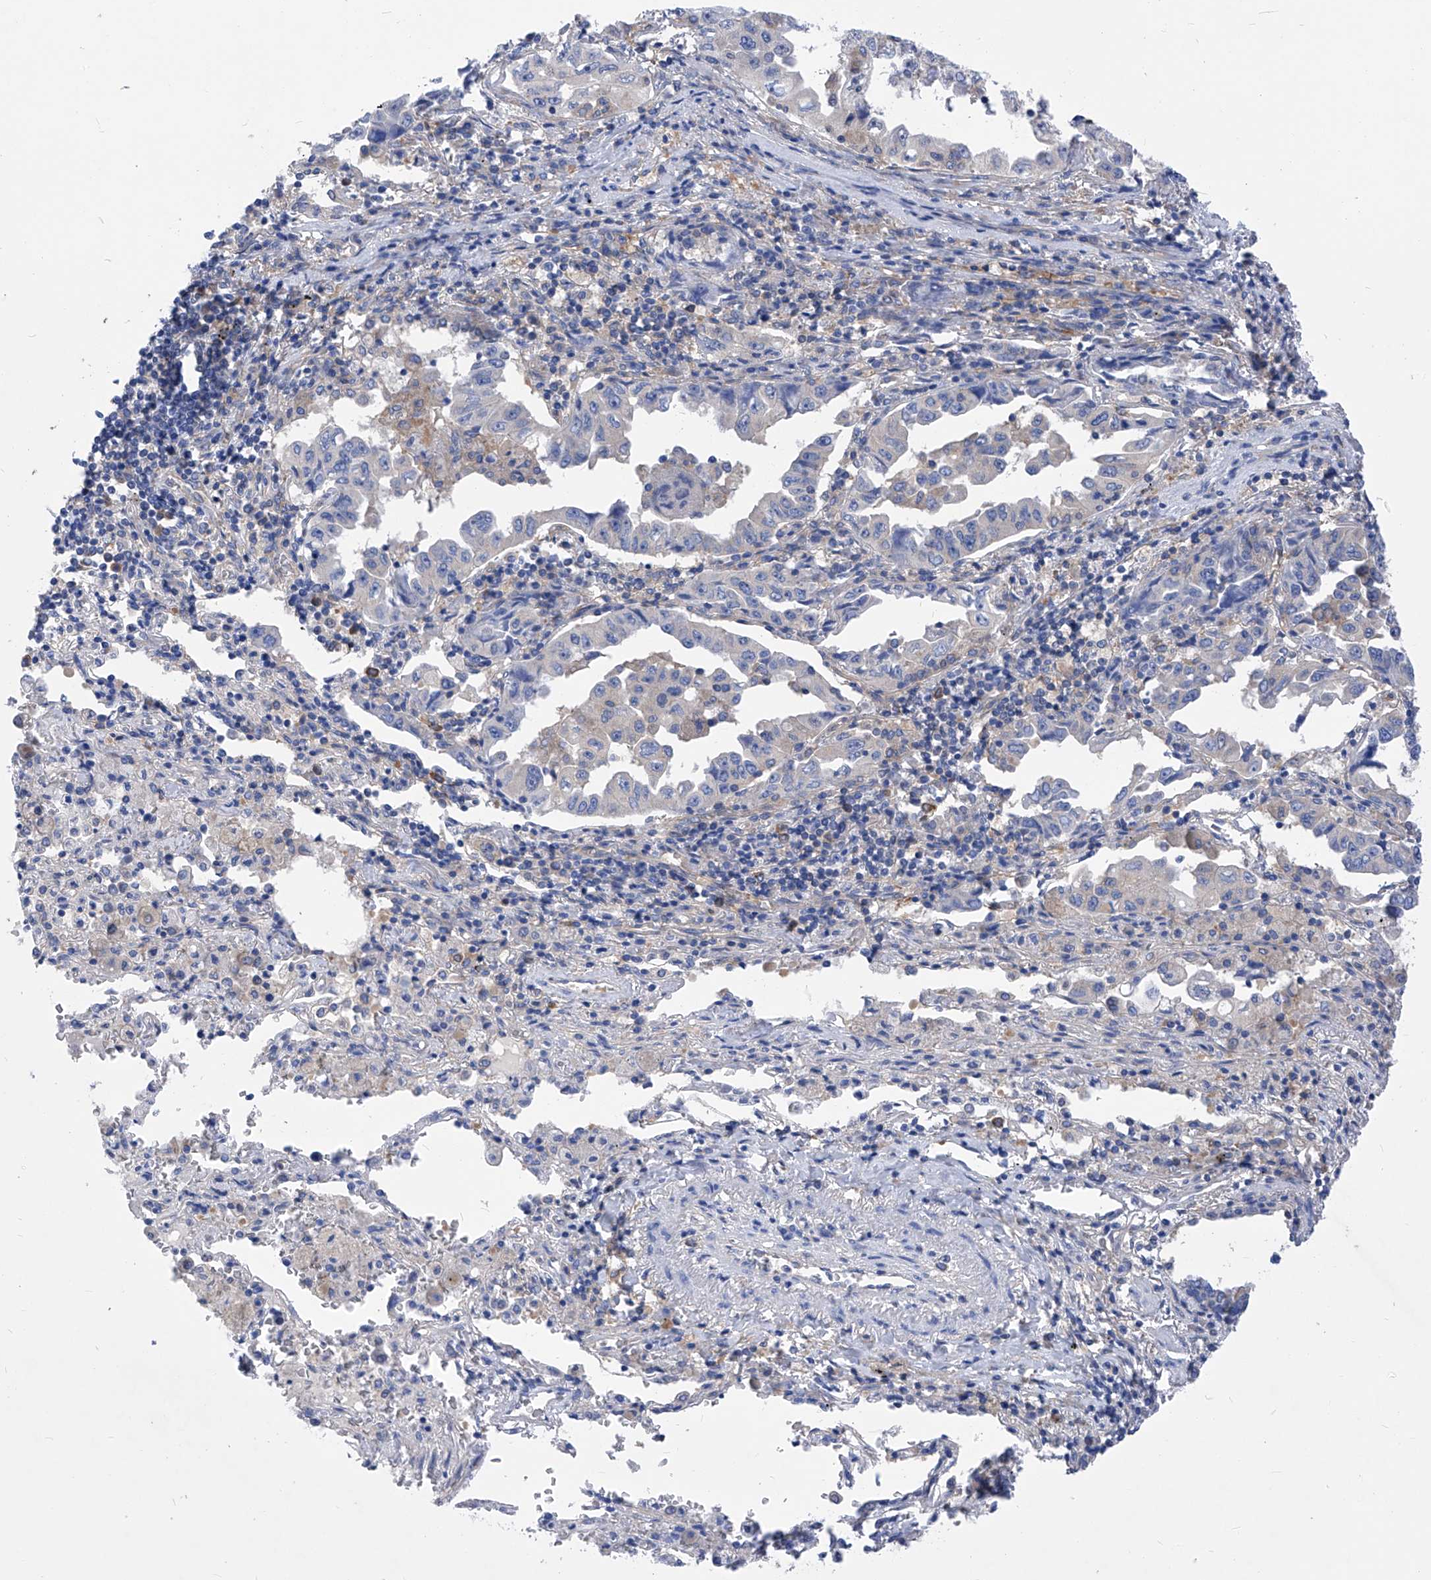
{"staining": {"intensity": "negative", "quantity": "none", "location": "none"}, "tissue": "lung cancer", "cell_type": "Tumor cells", "image_type": "cancer", "snomed": [{"axis": "morphology", "description": "Adenocarcinoma, NOS"}, {"axis": "topography", "description": "Lung"}], "caption": "High power microscopy micrograph of an immunohistochemistry (IHC) image of lung cancer, revealing no significant staining in tumor cells. (DAB immunohistochemistry (IHC), high magnification).", "gene": "XPNPEP1", "patient": {"sex": "female", "age": 51}}